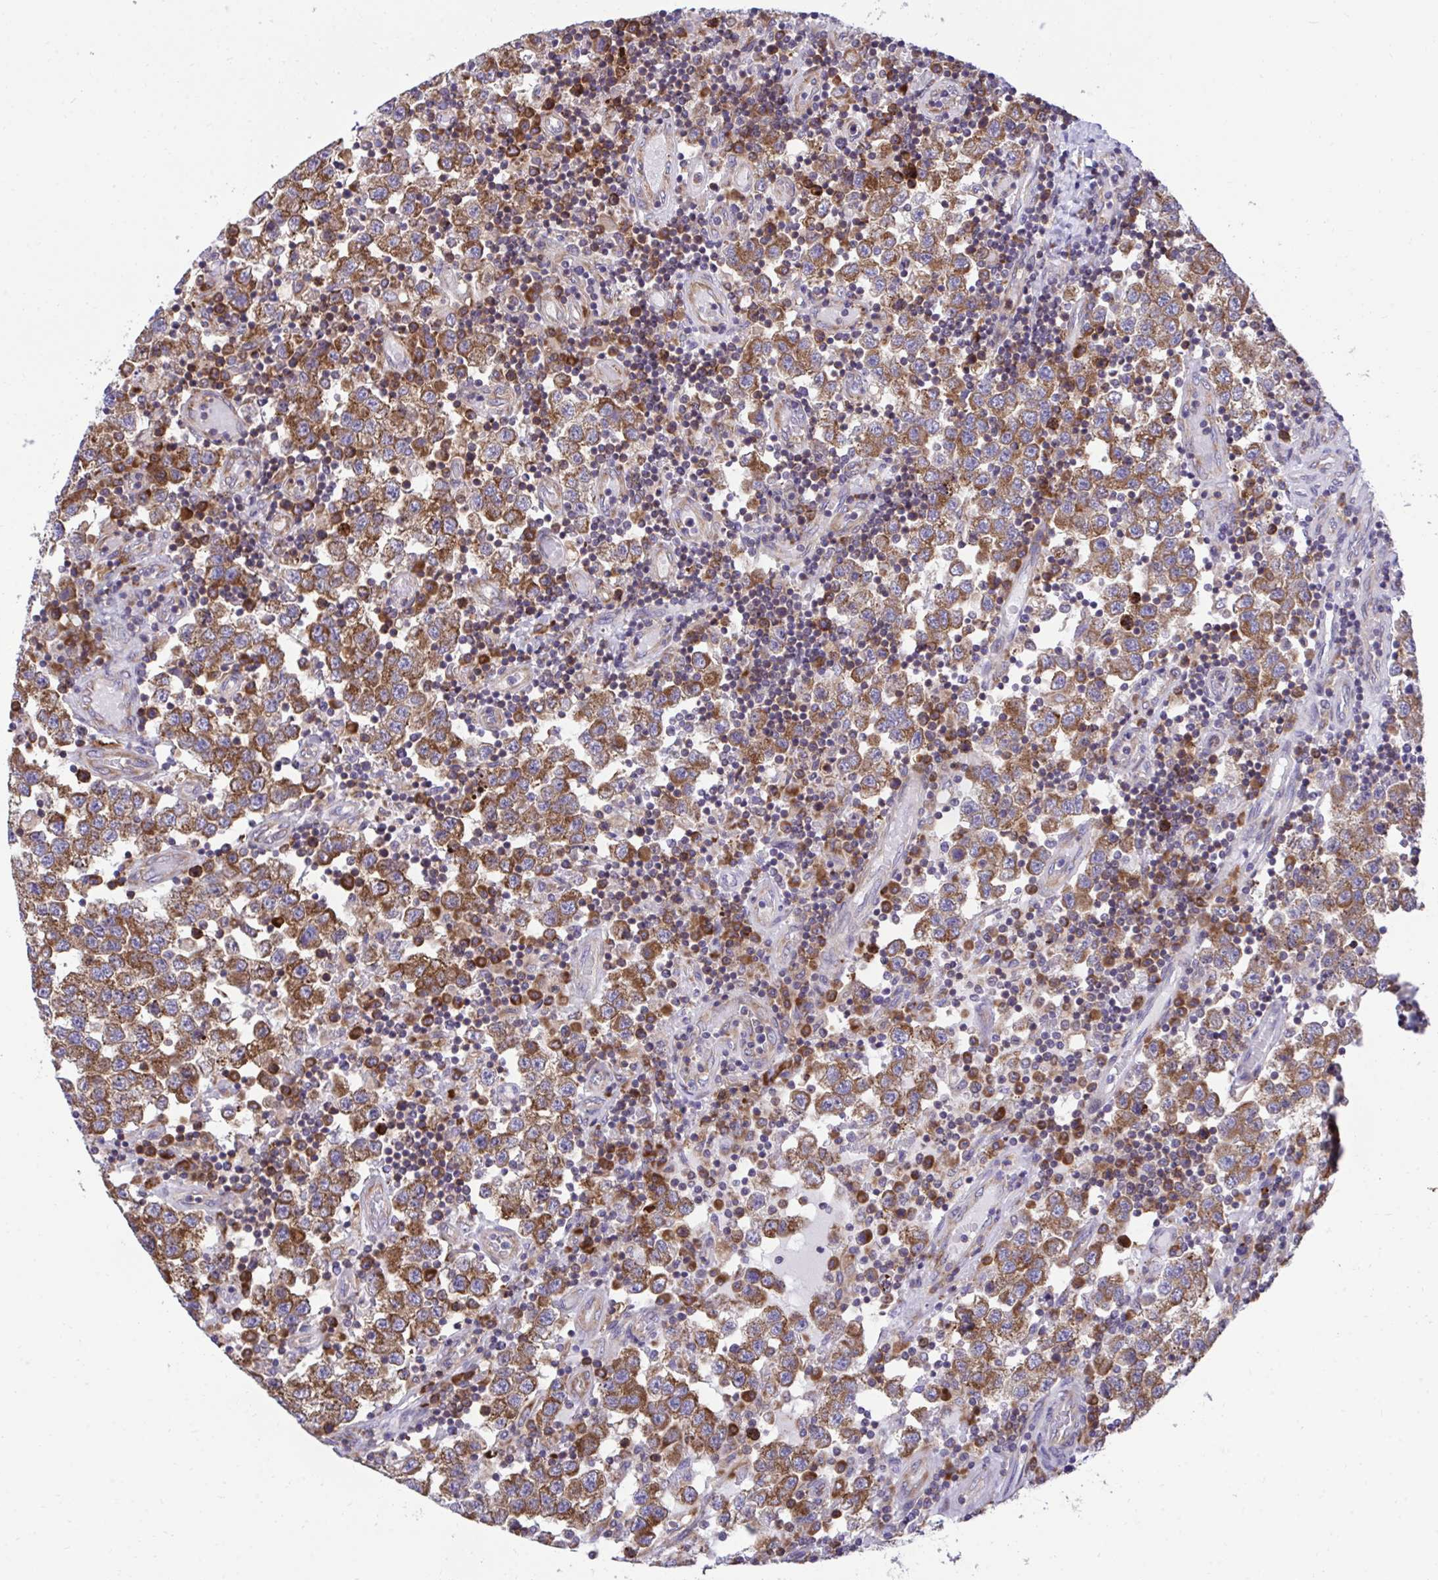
{"staining": {"intensity": "strong", "quantity": ">75%", "location": "cytoplasmic/membranous"}, "tissue": "testis cancer", "cell_type": "Tumor cells", "image_type": "cancer", "snomed": [{"axis": "morphology", "description": "Seminoma, NOS"}, {"axis": "topography", "description": "Testis"}], "caption": "DAB immunohistochemical staining of human testis seminoma exhibits strong cytoplasmic/membranous protein staining in about >75% of tumor cells. (Stains: DAB (3,3'-diaminobenzidine) in brown, nuclei in blue, Microscopy: brightfield microscopy at high magnification).", "gene": "RPS15", "patient": {"sex": "male", "age": 34}}